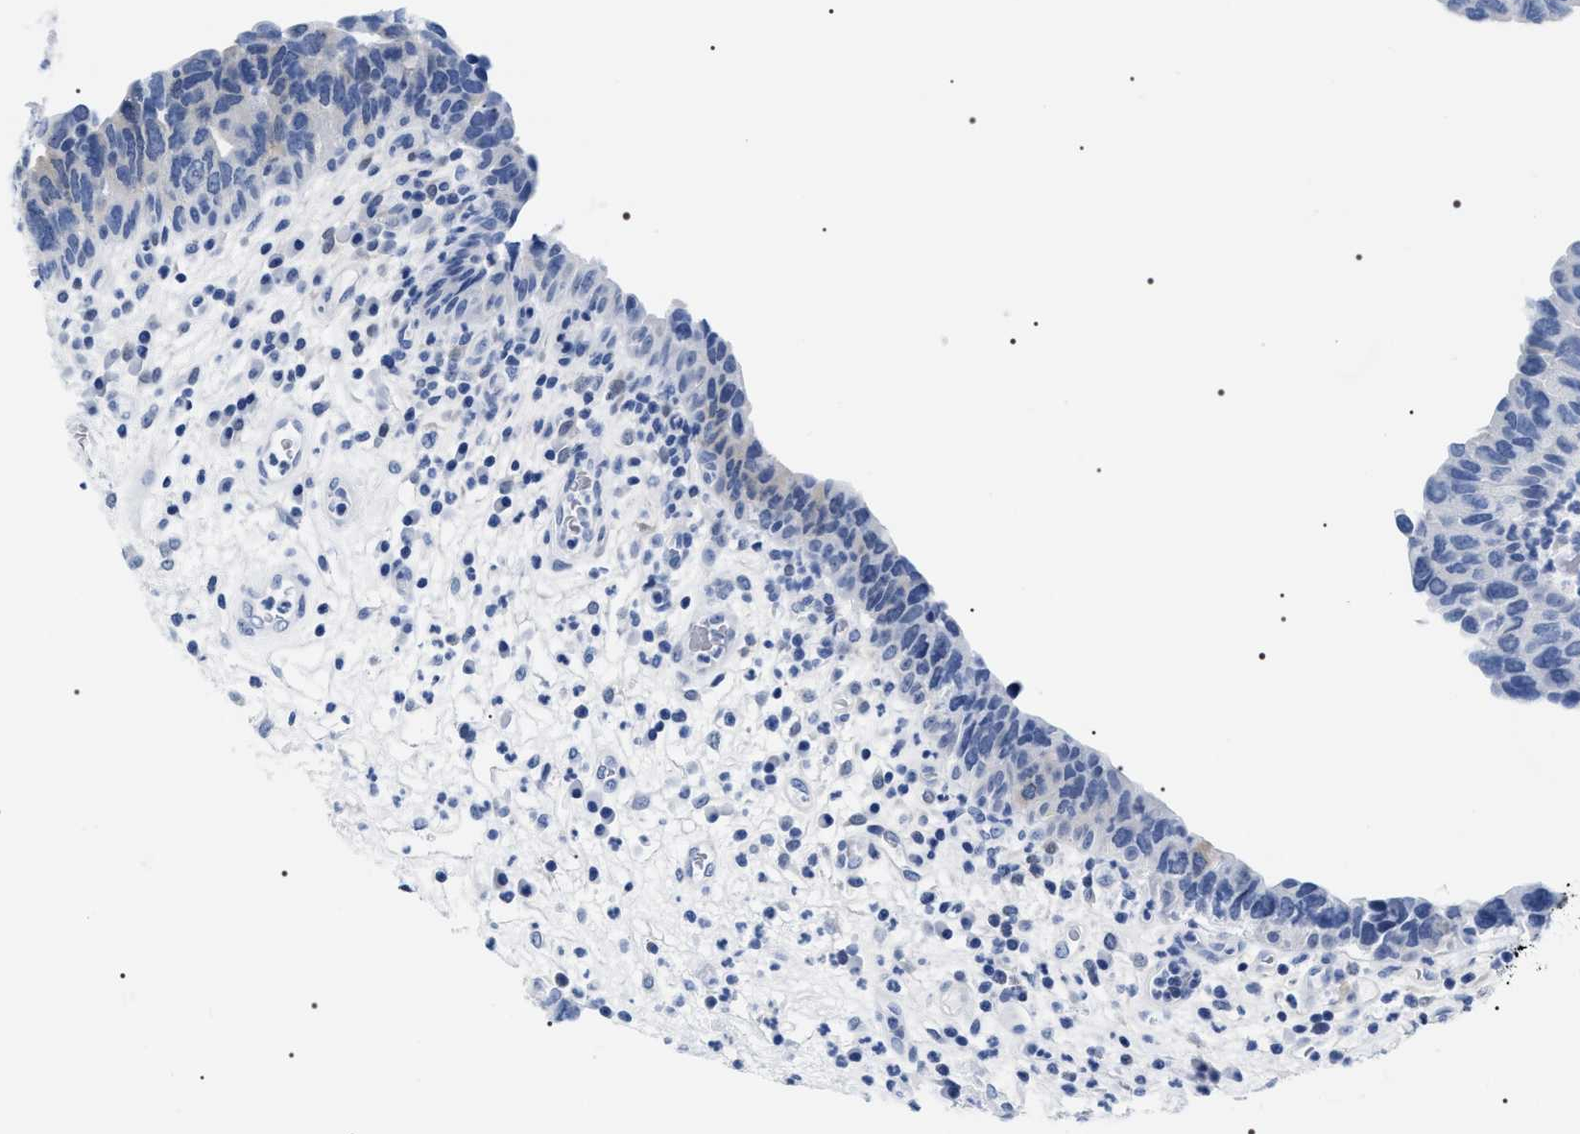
{"staining": {"intensity": "negative", "quantity": "none", "location": "none"}, "tissue": "urothelial cancer", "cell_type": "Tumor cells", "image_type": "cancer", "snomed": [{"axis": "morphology", "description": "Urothelial carcinoma, High grade"}, {"axis": "topography", "description": "Urinary bladder"}], "caption": "DAB (3,3'-diaminobenzidine) immunohistochemical staining of human high-grade urothelial carcinoma demonstrates no significant positivity in tumor cells.", "gene": "ADH4", "patient": {"sex": "female", "age": 82}}